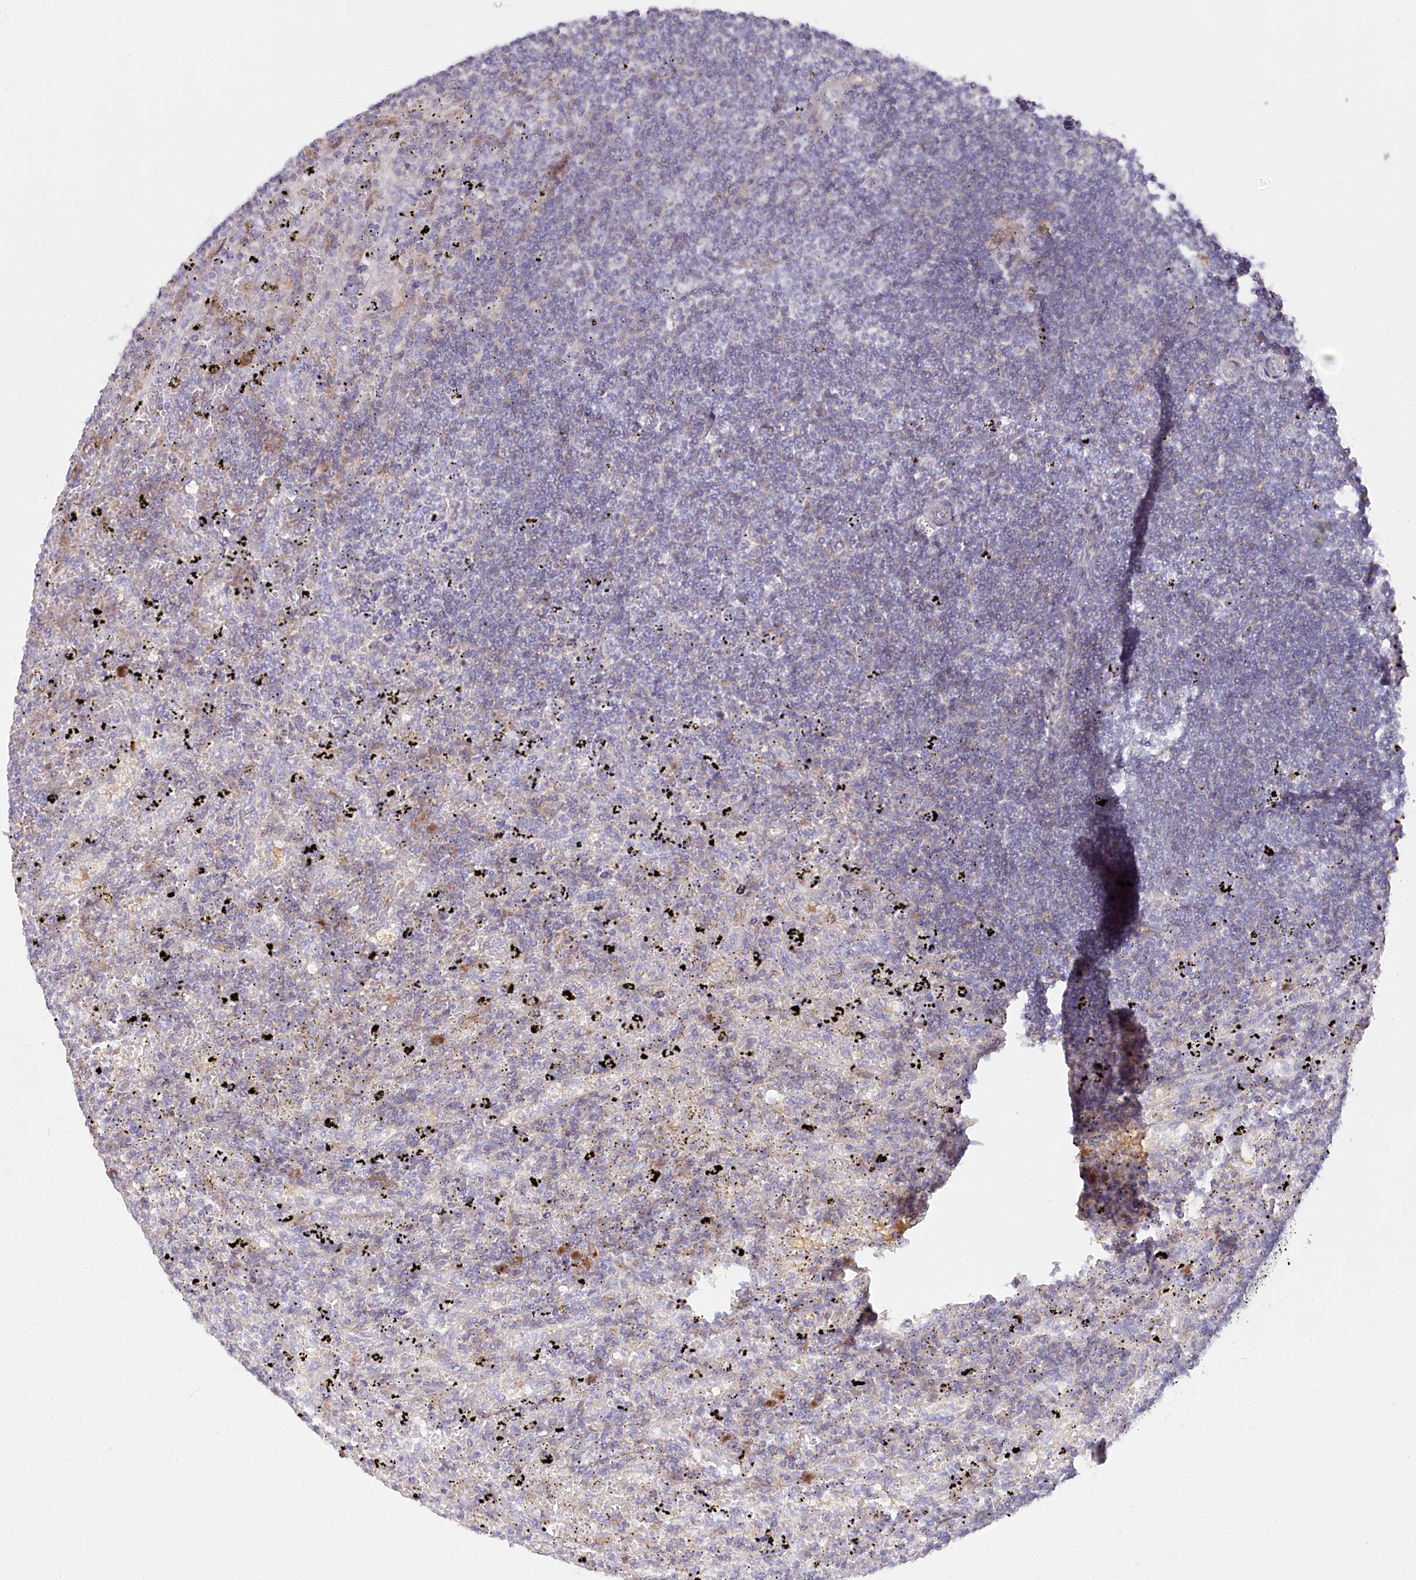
{"staining": {"intensity": "negative", "quantity": "none", "location": "none"}, "tissue": "lymphoma", "cell_type": "Tumor cells", "image_type": "cancer", "snomed": [{"axis": "morphology", "description": "Malignant lymphoma, non-Hodgkin's type, Low grade"}, {"axis": "topography", "description": "Spleen"}], "caption": "Human low-grade malignant lymphoma, non-Hodgkin's type stained for a protein using immunohistochemistry (IHC) displays no positivity in tumor cells.", "gene": "POGLUT1", "patient": {"sex": "male", "age": 76}}